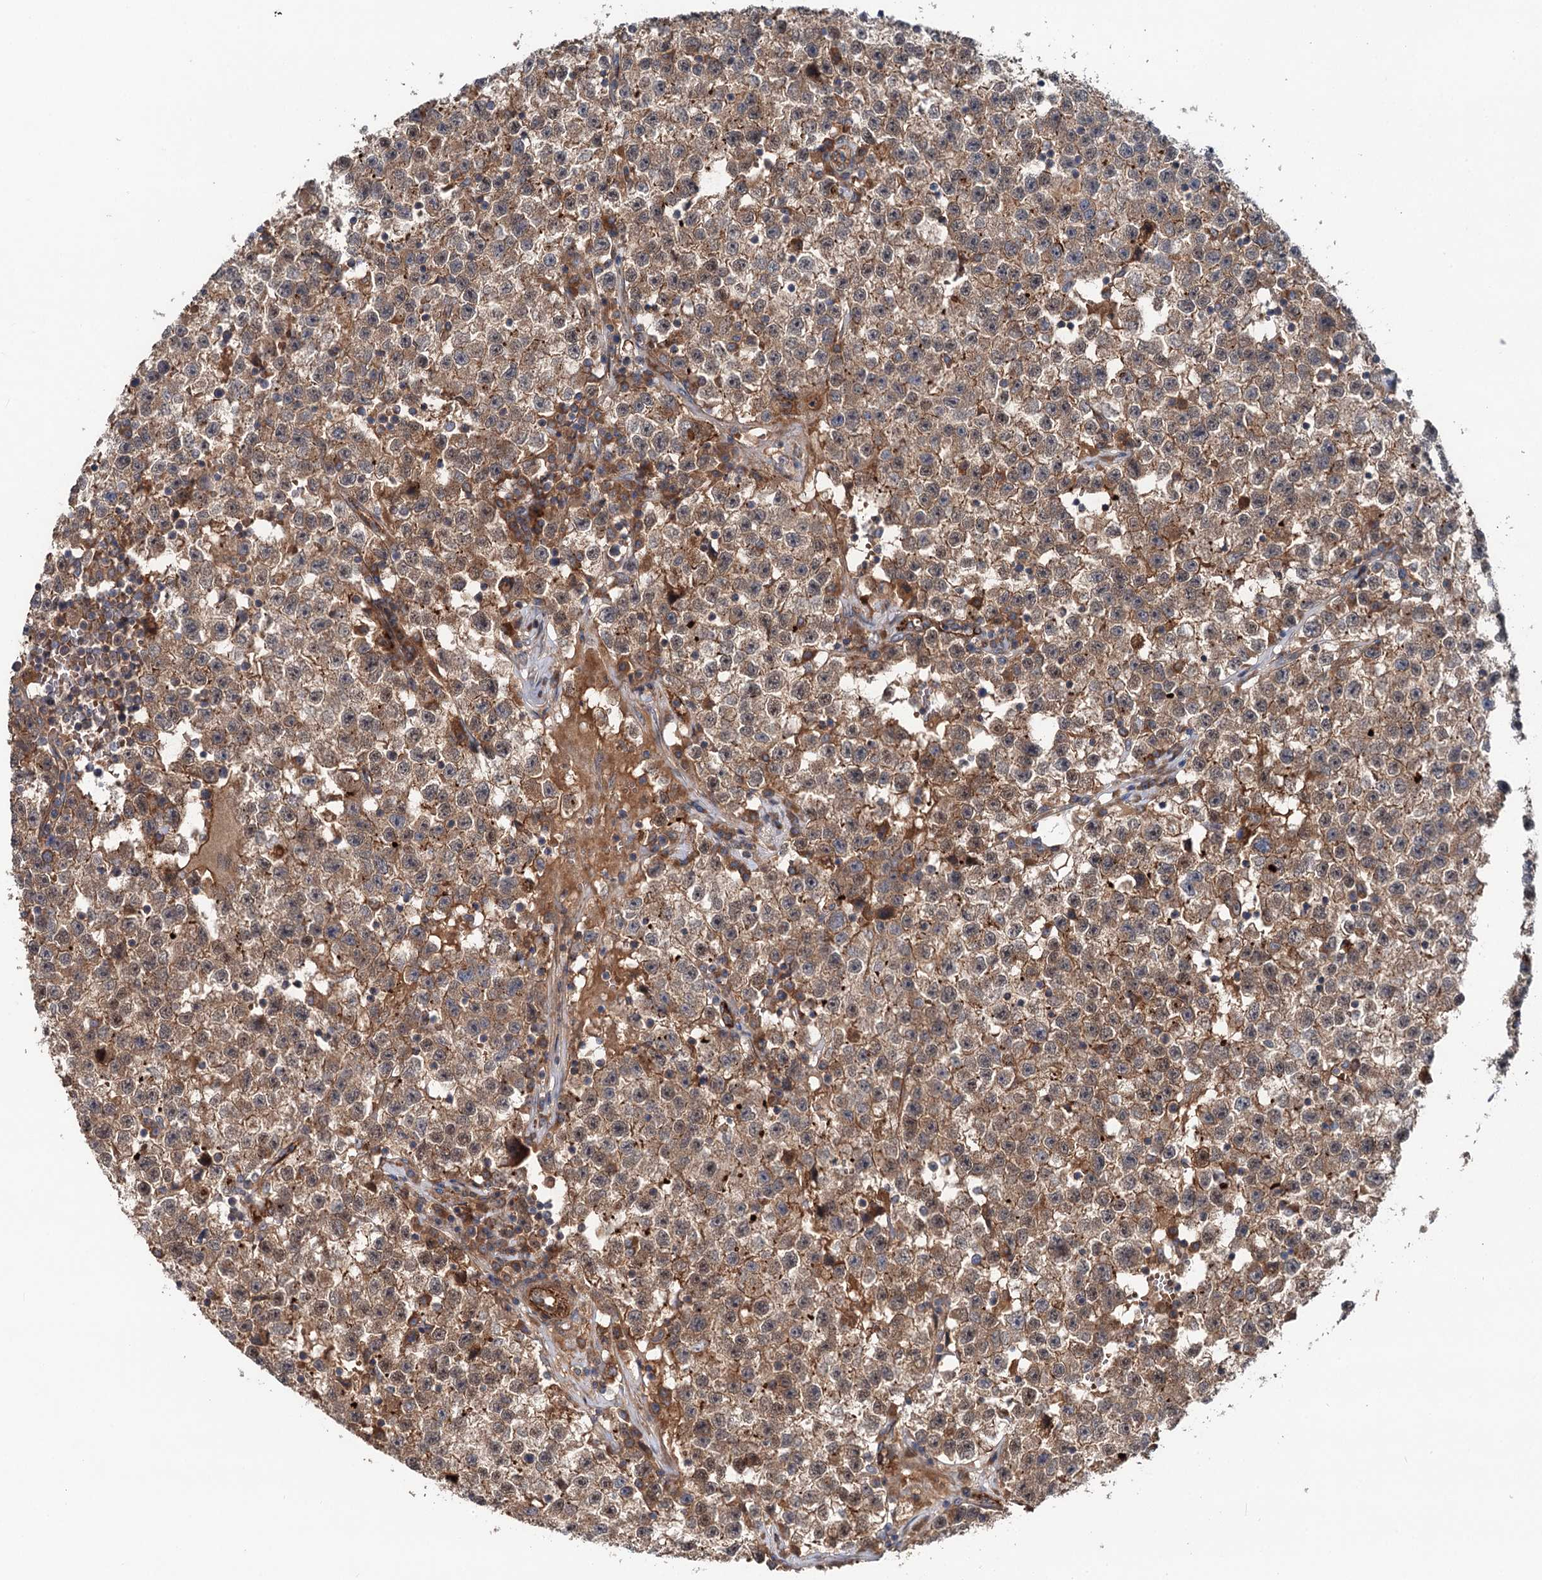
{"staining": {"intensity": "moderate", "quantity": ">75%", "location": "cytoplasmic/membranous"}, "tissue": "testis cancer", "cell_type": "Tumor cells", "image_type": "cancer", "snomed": [{"axis": "morphology", "description": "Seminoma, NOS"}, {"axis": "topography", "description": "Testis"}], "caption": "Testis seminoma stained with a brown dye displays moderate cytoplasmic/membranous positive expression in approximately >75% of tumor cells.", "gene": "ADGRG4", "patient": {"sex": "male", "age": 22}}